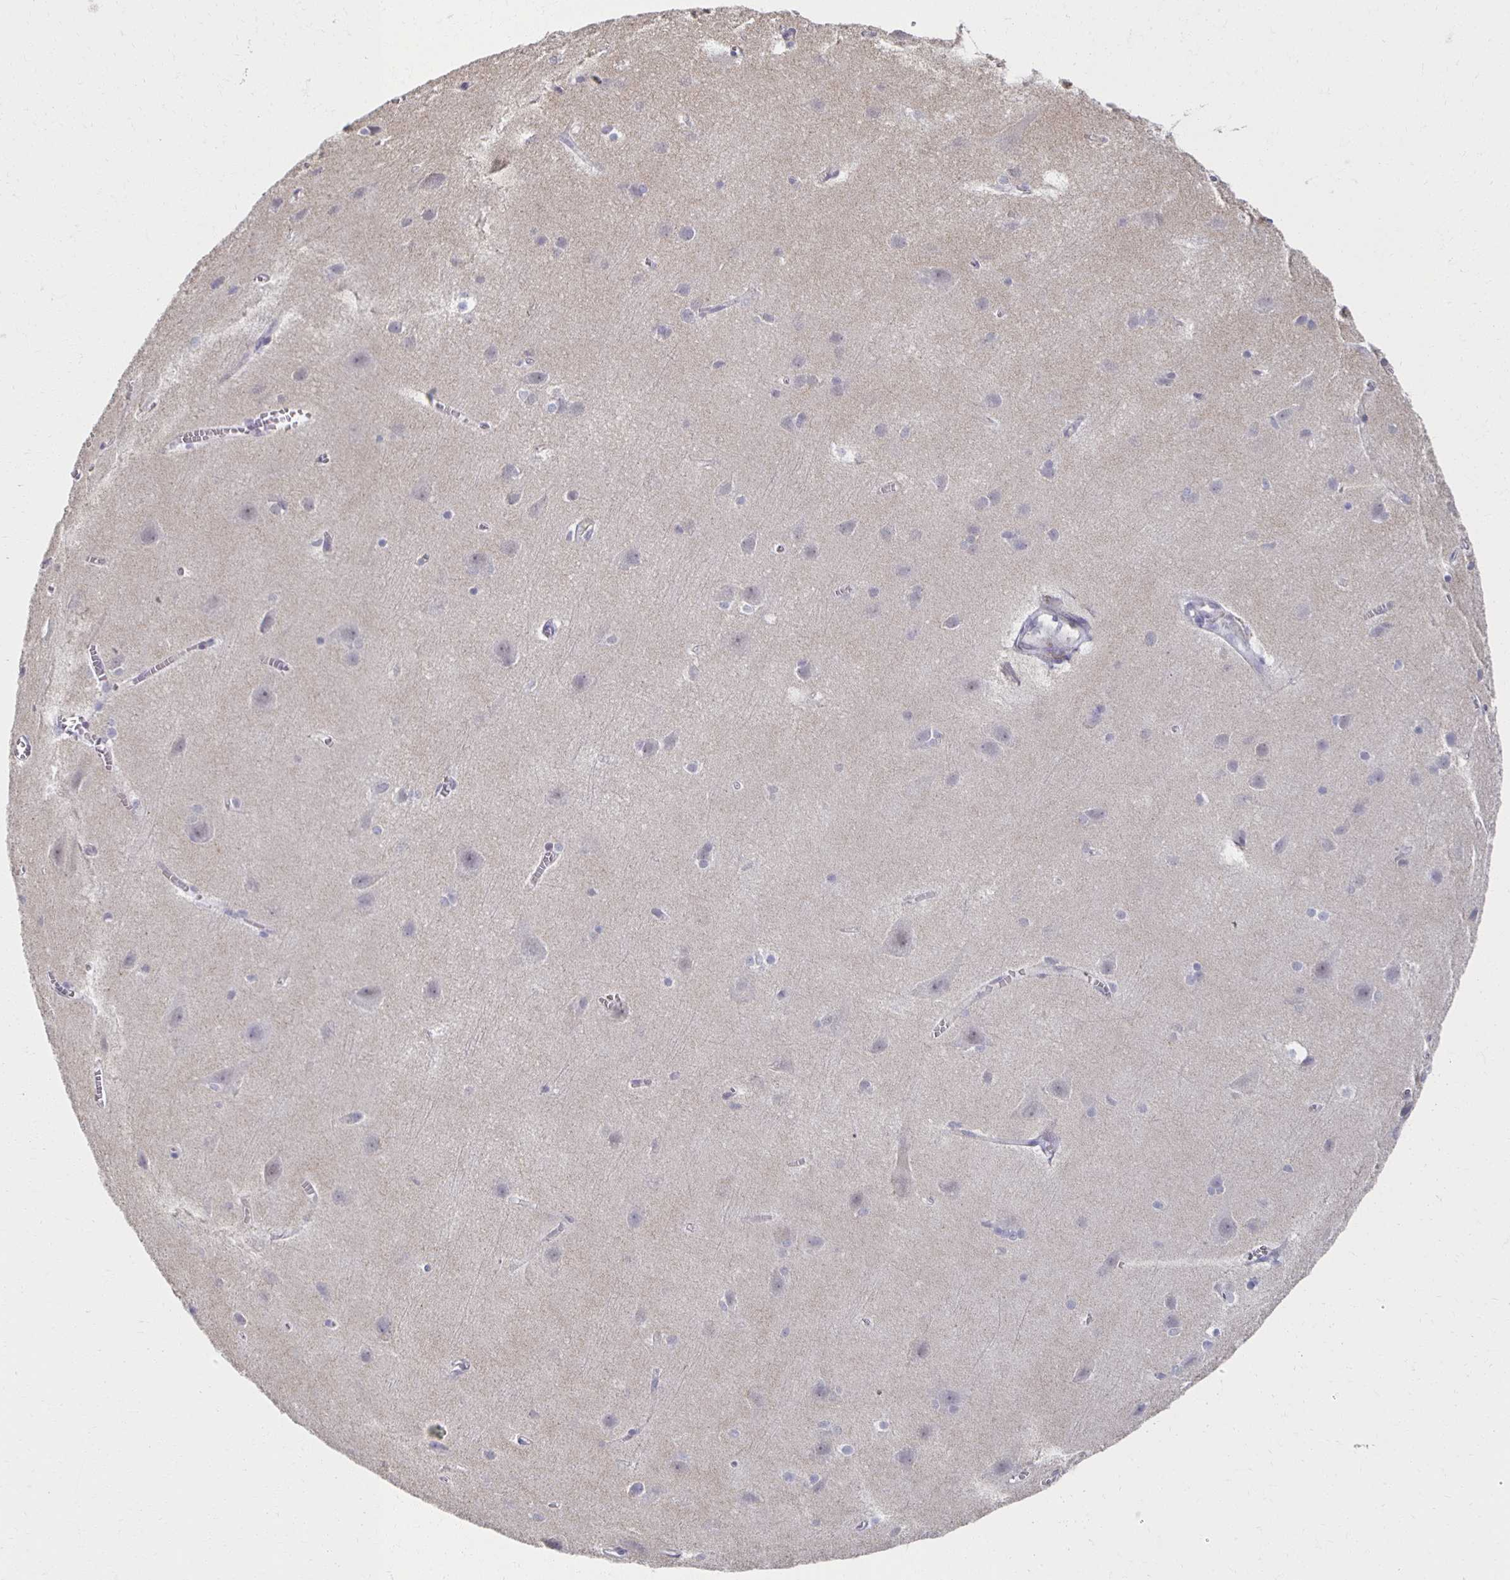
{"staining": {"intensity": "negative", "quantity": "none", "location": "none"}, "tissue": "cerebral cortex", "cell_type": "Endothelial cells", "image_type": "normal", "snomed": [{"axis": "morphology", "description": "Normal tissue, NOS"}, {"axis": "topography", "description": "Cerebral cortex"}], "caption": "A photomicrograph of cerebral cortex stained for a protein demonstrates no brown staining in endothelial cells. Brightfield microscopy of immunohistochemistry stained with DAB (3,3'-diaminobenzidine) (brown) and hematoxylin (blue), captured at high magnification.", "gene": "ZNF692", "patient": {"sex": "male", "age": 37}}